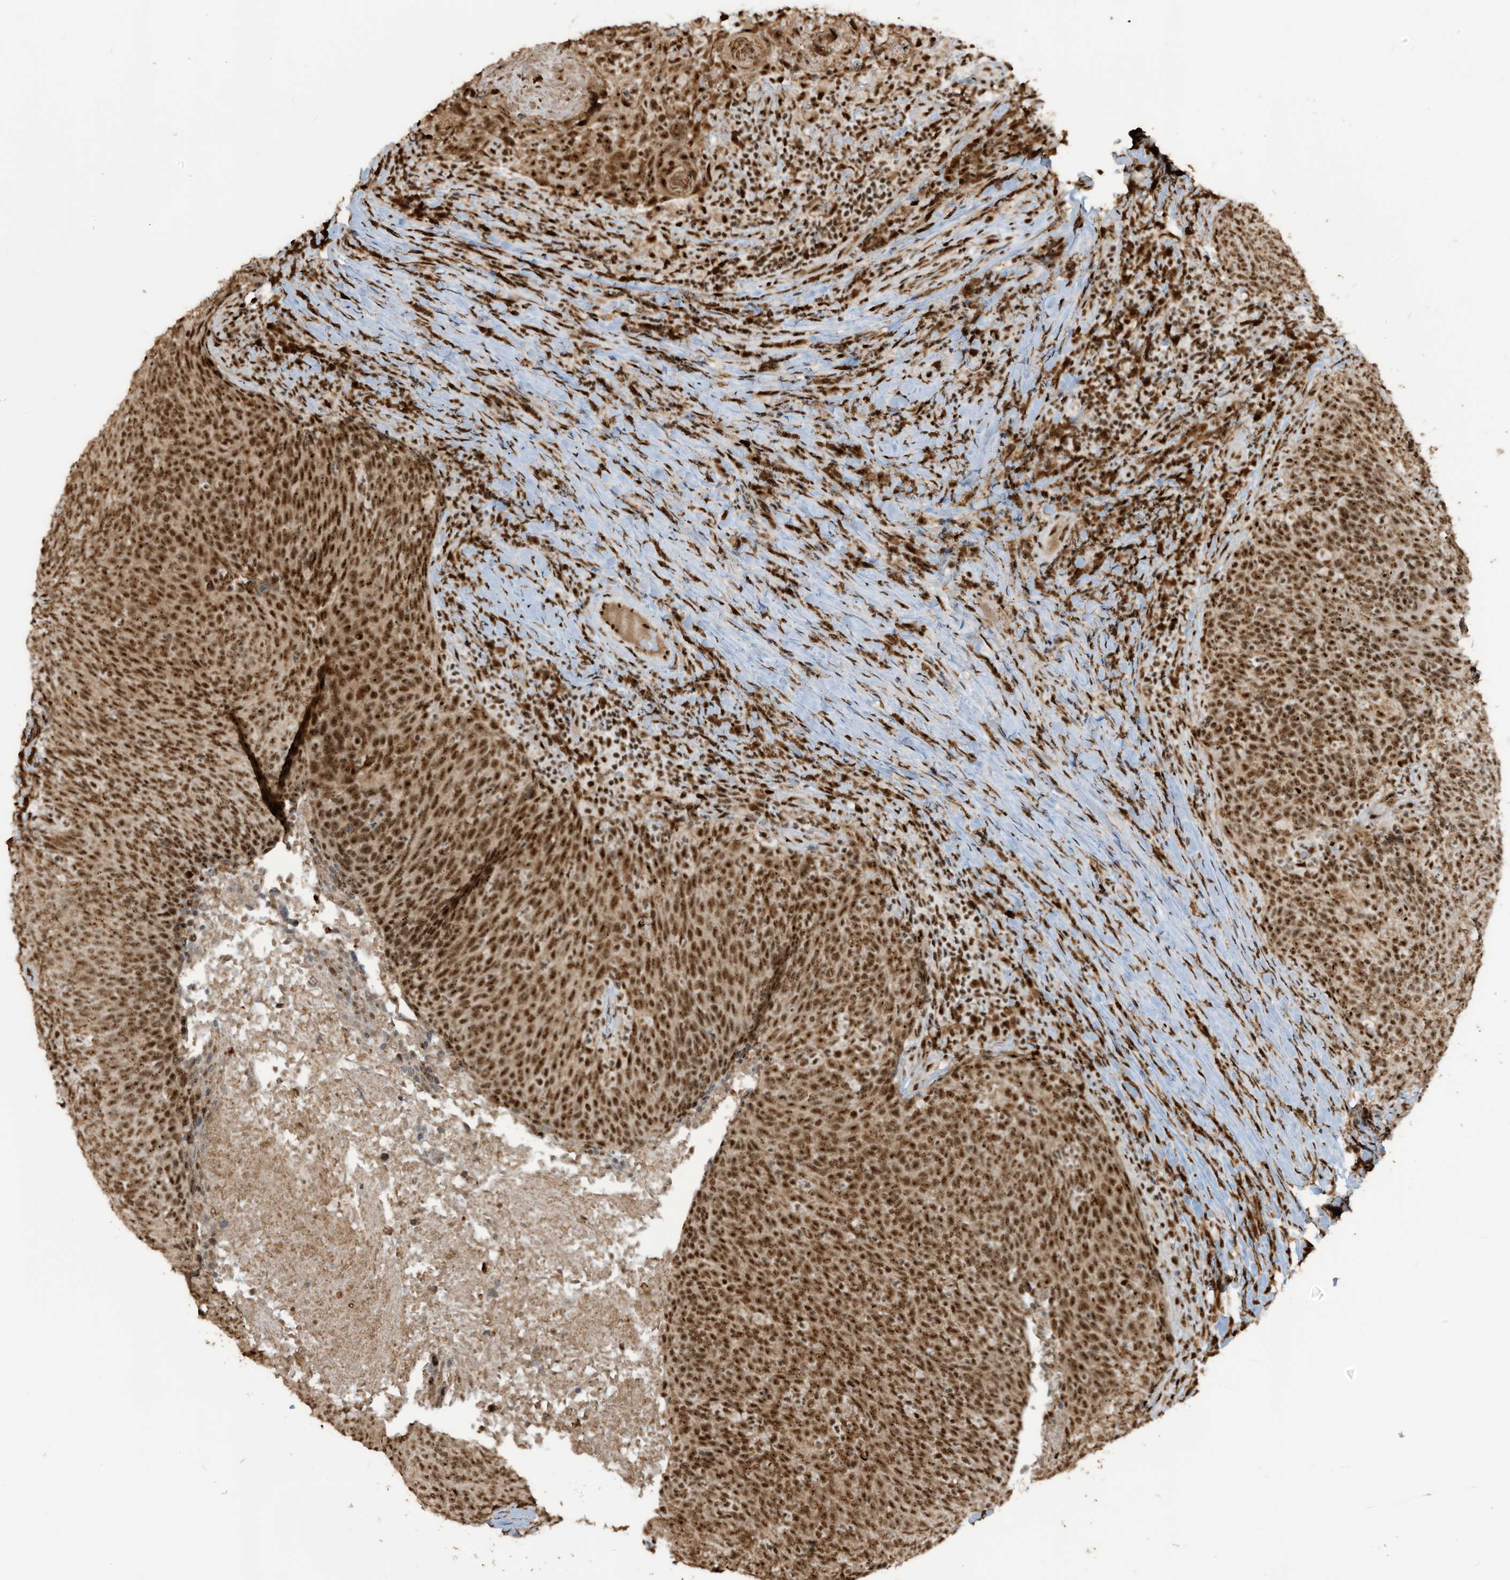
{"staining": {"intensity": "strong", "quantity": ">75%", "location": "nuclear"}, "tissue": "head and neck cancer", "cell_type": "Tumor cells", "image_type": "cancer", "snomed": [{"axis": "morphology", "description": "Squamous cell carcinoma, NOS"}, {"axis": "morphology", "description": "Squamous cell carcinoma, metastatic, NOS"}, {"axis": "topography", "description": "Lymph node"}, {"axis": "topography", "description": "Head-Neck"}], "caption": "Tumor cells show high levels of strong nuclear expression in approximately >75% of cells in head and neck squamous cell carcinoma.", "gene": "LBH", "patient": {"sex": "male", "age": 62}}